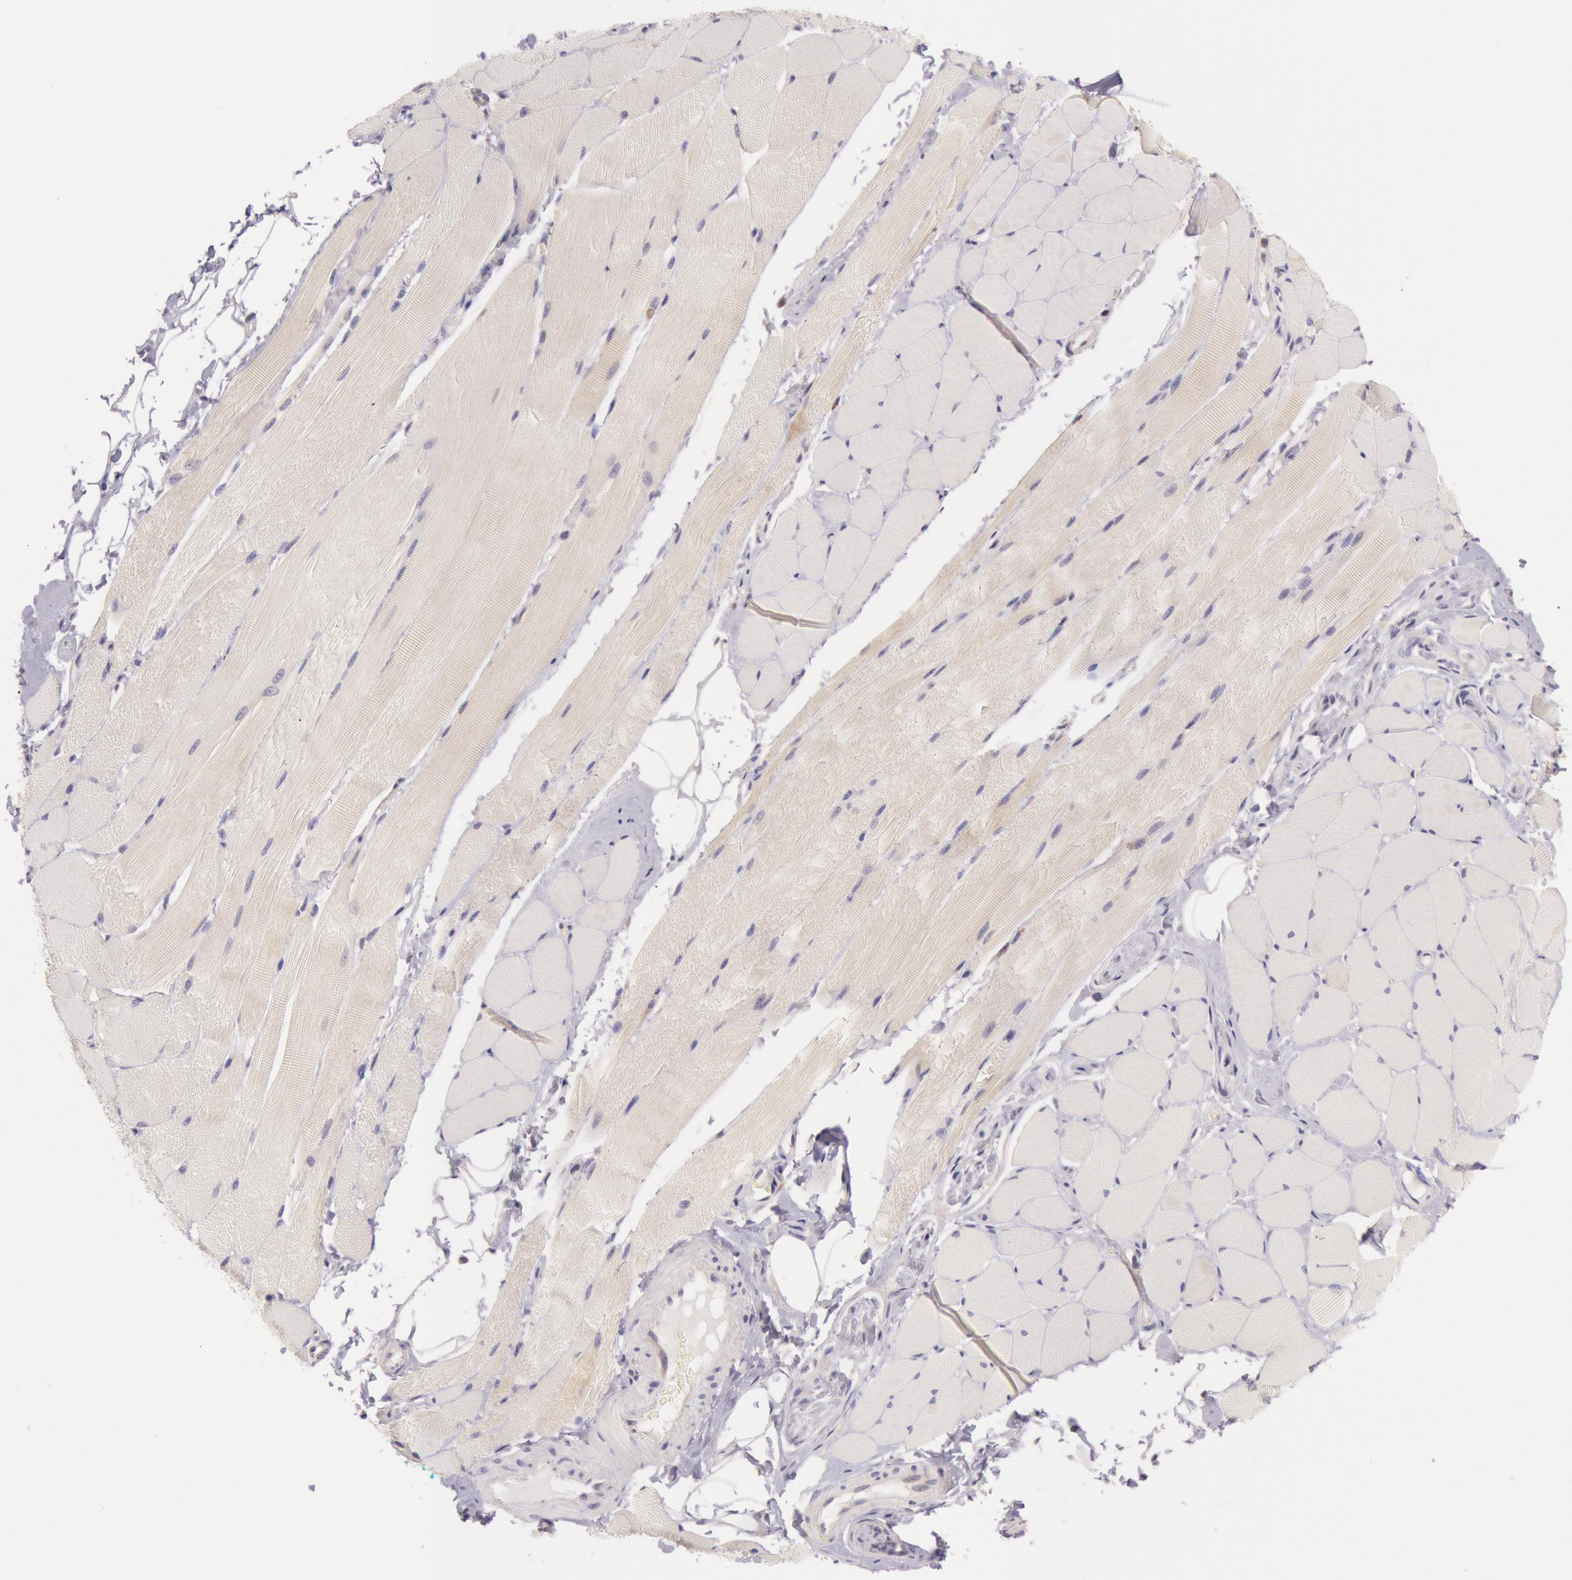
{"staining": {"intensity": "negative", "quantity": "none", "location": "none"}, "tissue": "adipose tissue", "cell_type": "Adipocytes", "image_type": "normal", "snomed": [{"axis": "morphology", "description": "Normal tissue, NOS"}, {"axis": "topography", "description": "Skeletal muscle"}, {"axis": "topography", "description": "Peripheral nerve tissue"}], "caption": "This micrograph is of normal adipose tissue stained with immunohistochemistry (IHC) to label a protein in brown with the nuclei are counter-stained blue. There is no staining in adipocytes. Brightfield microscopy of immunohistochemistry (IHC) stained with DAB (3,3'-diaminobenzidine) (brown) and hematoxylin (blue), captured at high magnification.", "gene": "CDK16", "patient": {"sex": "female", "age": 84}}